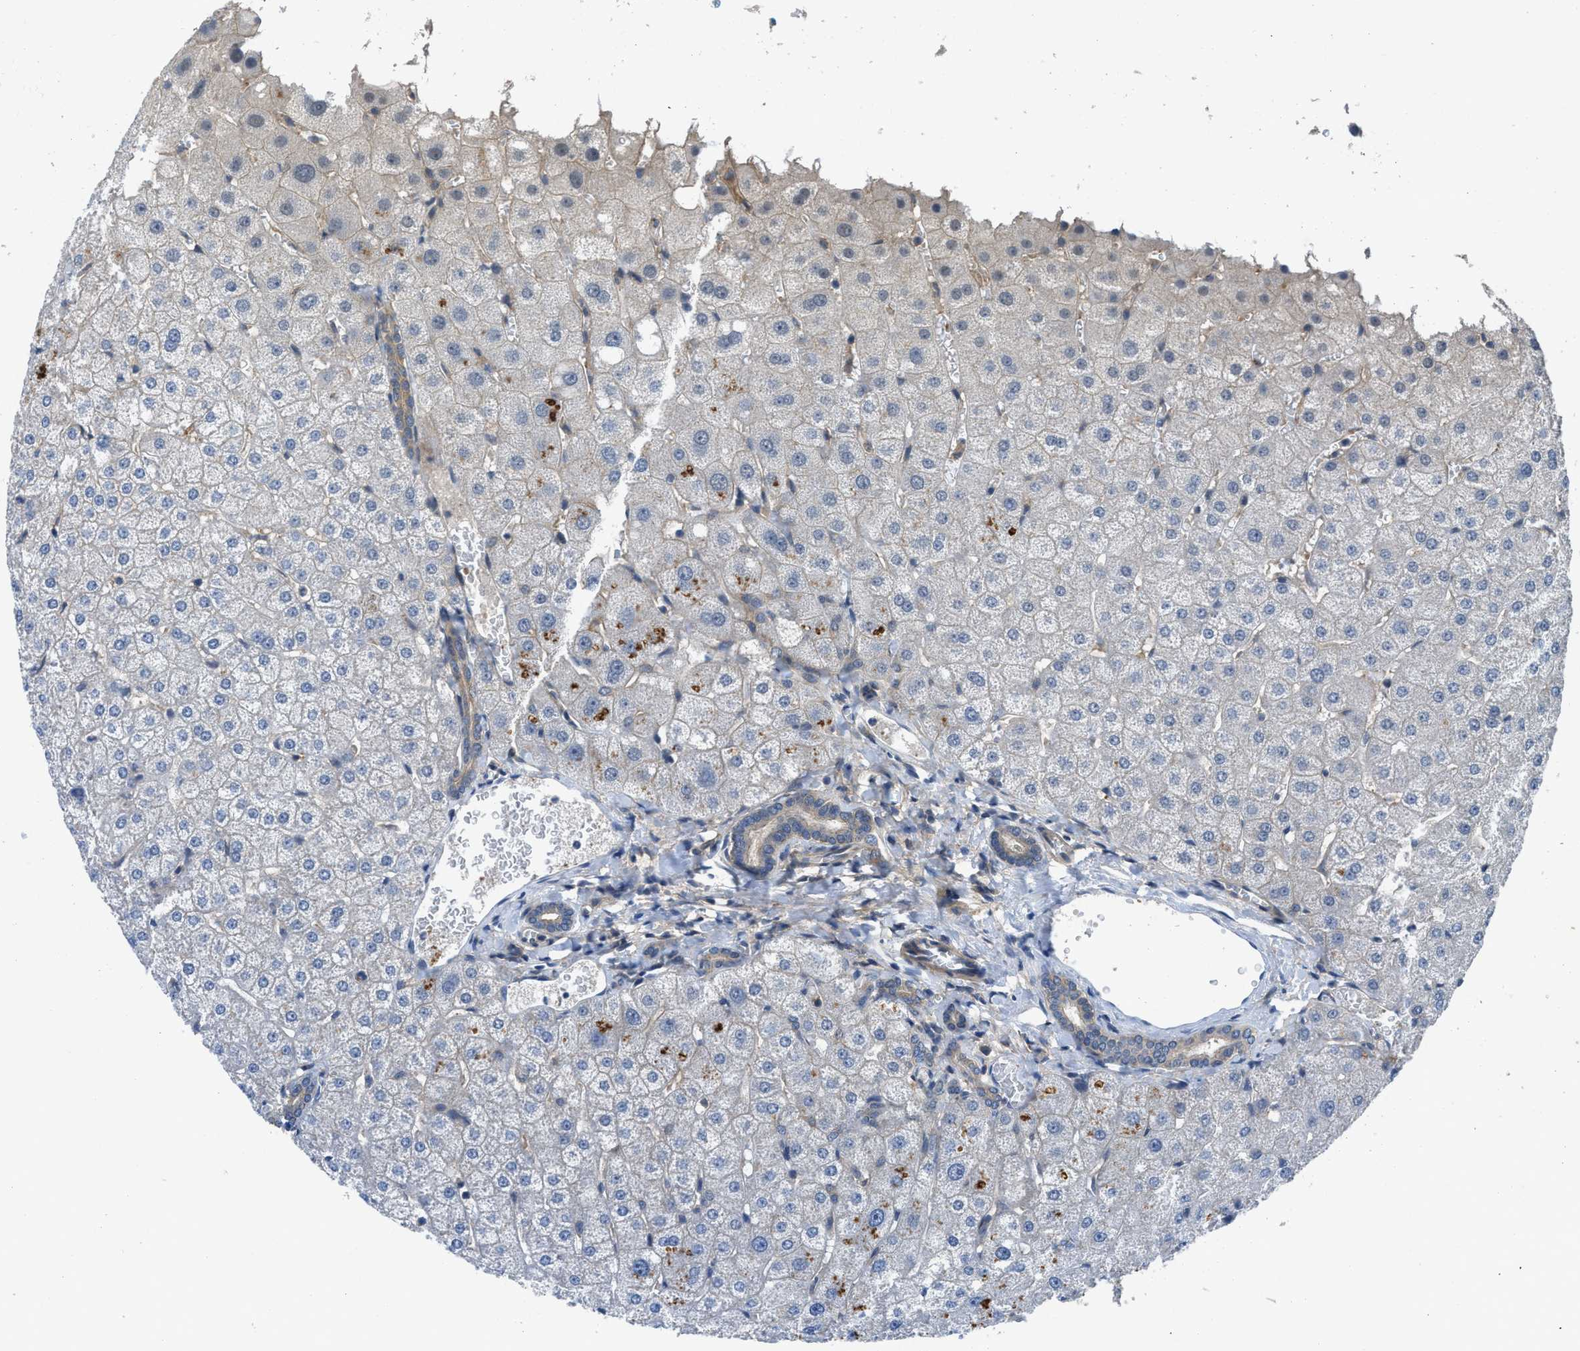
{"staining": {"intensity": "negative", "quantity": "none", "location": "none"}, "tissue": "liver", "cell_type": "Cholangiocytes", "image_type": "normal", "snomed": [{"axis": "morphology", "description": "Normal tissue, NOS"}, {"axis": "topography", "description": "Liver"}], "caption": "IHC histopathology image of benign liver: liver stained with DAB shows no significant protein expression in cholangiocytes.", "gene": "PANX1", "patient": {"sex": "male", "age": 73}}